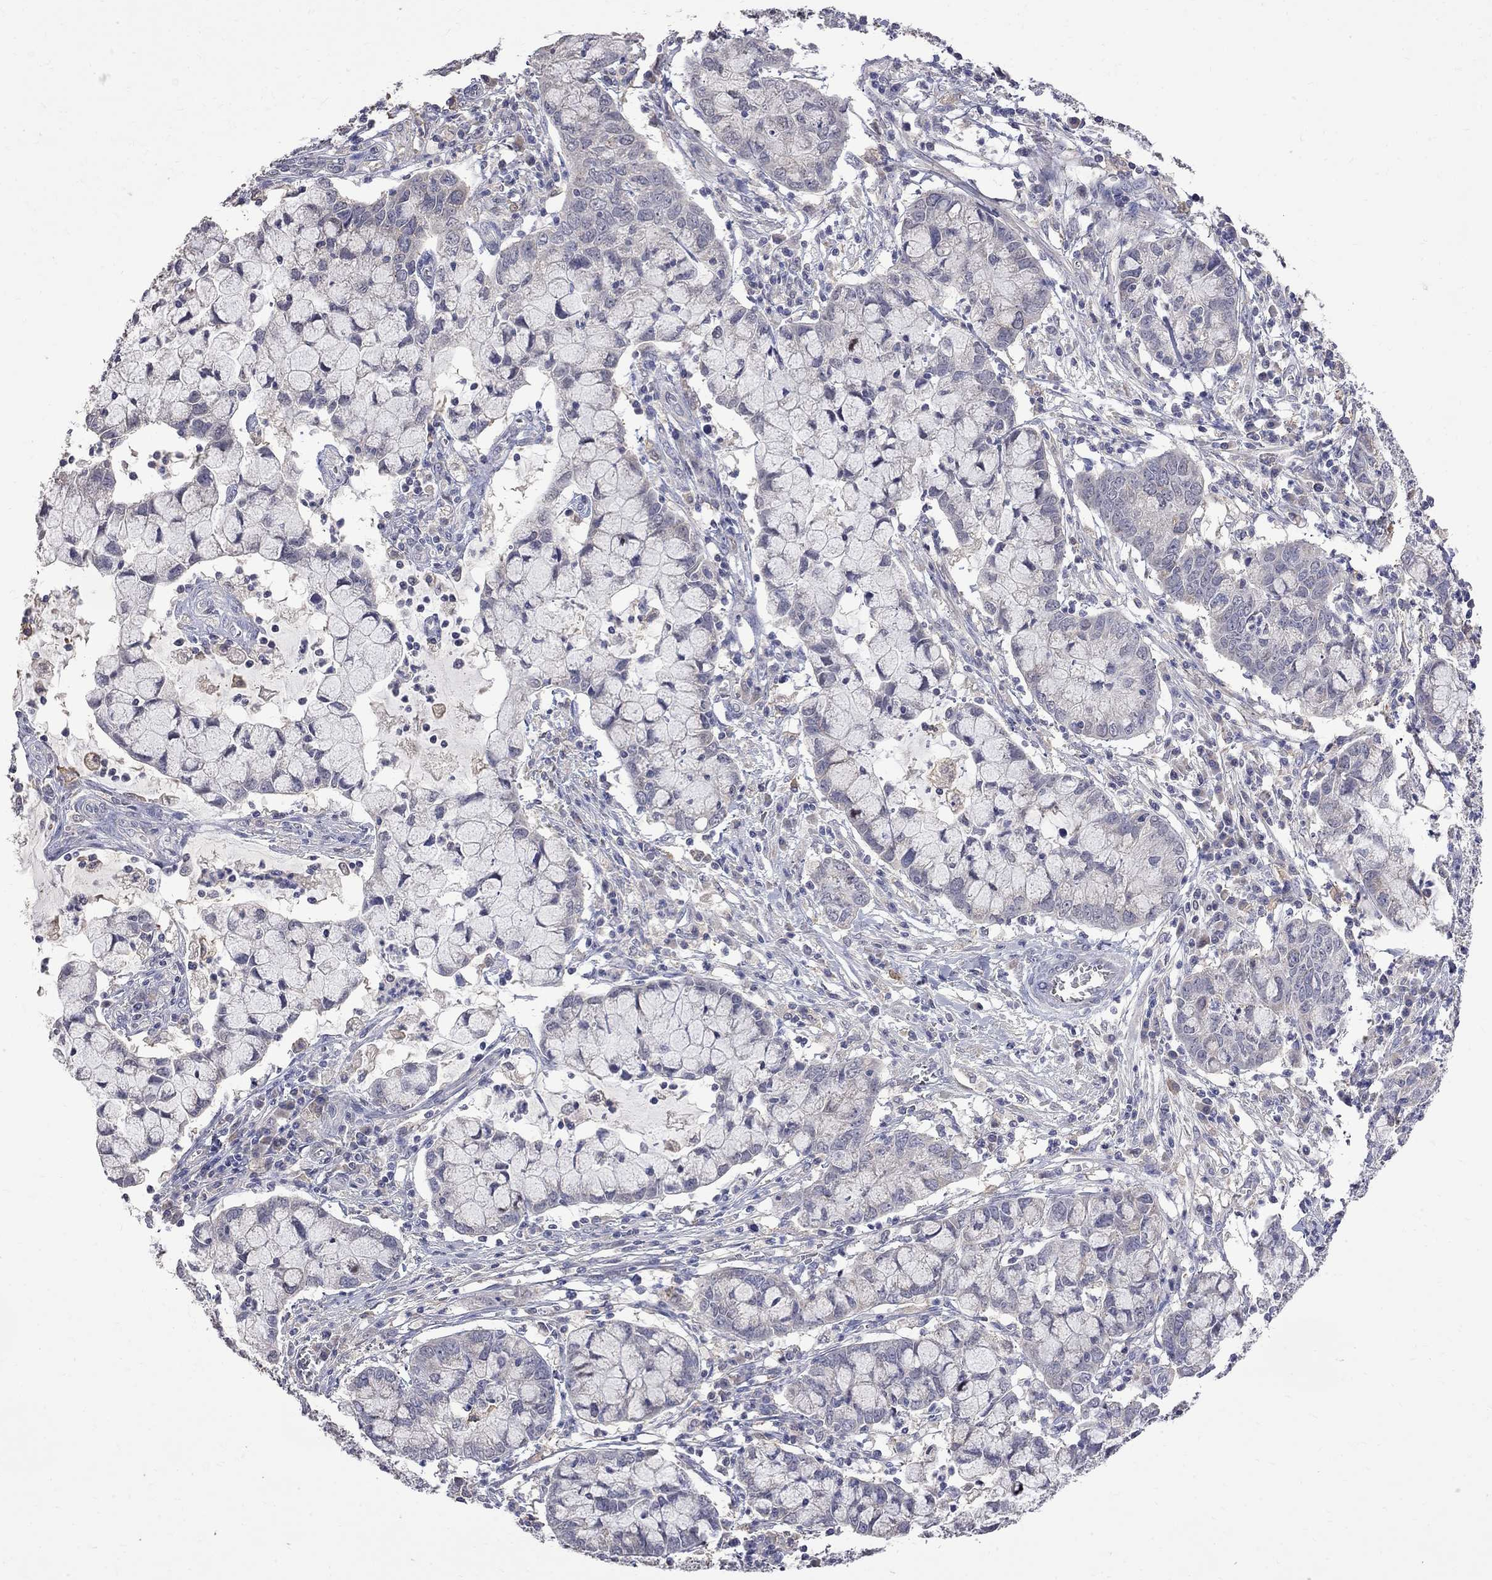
{"staining": {"intensity": "negative", "quantity": "none", "location": "none"}, "tissue": "cervical cancer", "cell_type": "Tumor cells", "image_type": "cancer", "snomed": [{"axis": "morphology", "description": "Adenocarcinoma, NOS"}, {"axis": "topography", "description": "Cervix"}], "caption": "An image of human cervical cancer (adenocarcinoma) is negative for staining in tumor cells. The staining is performed using DAB brown chromogen with nuclei counter-stained in using hematoxylin.", "gene": "CKAP2", "patient": {"sex": "female", "age": 40}}